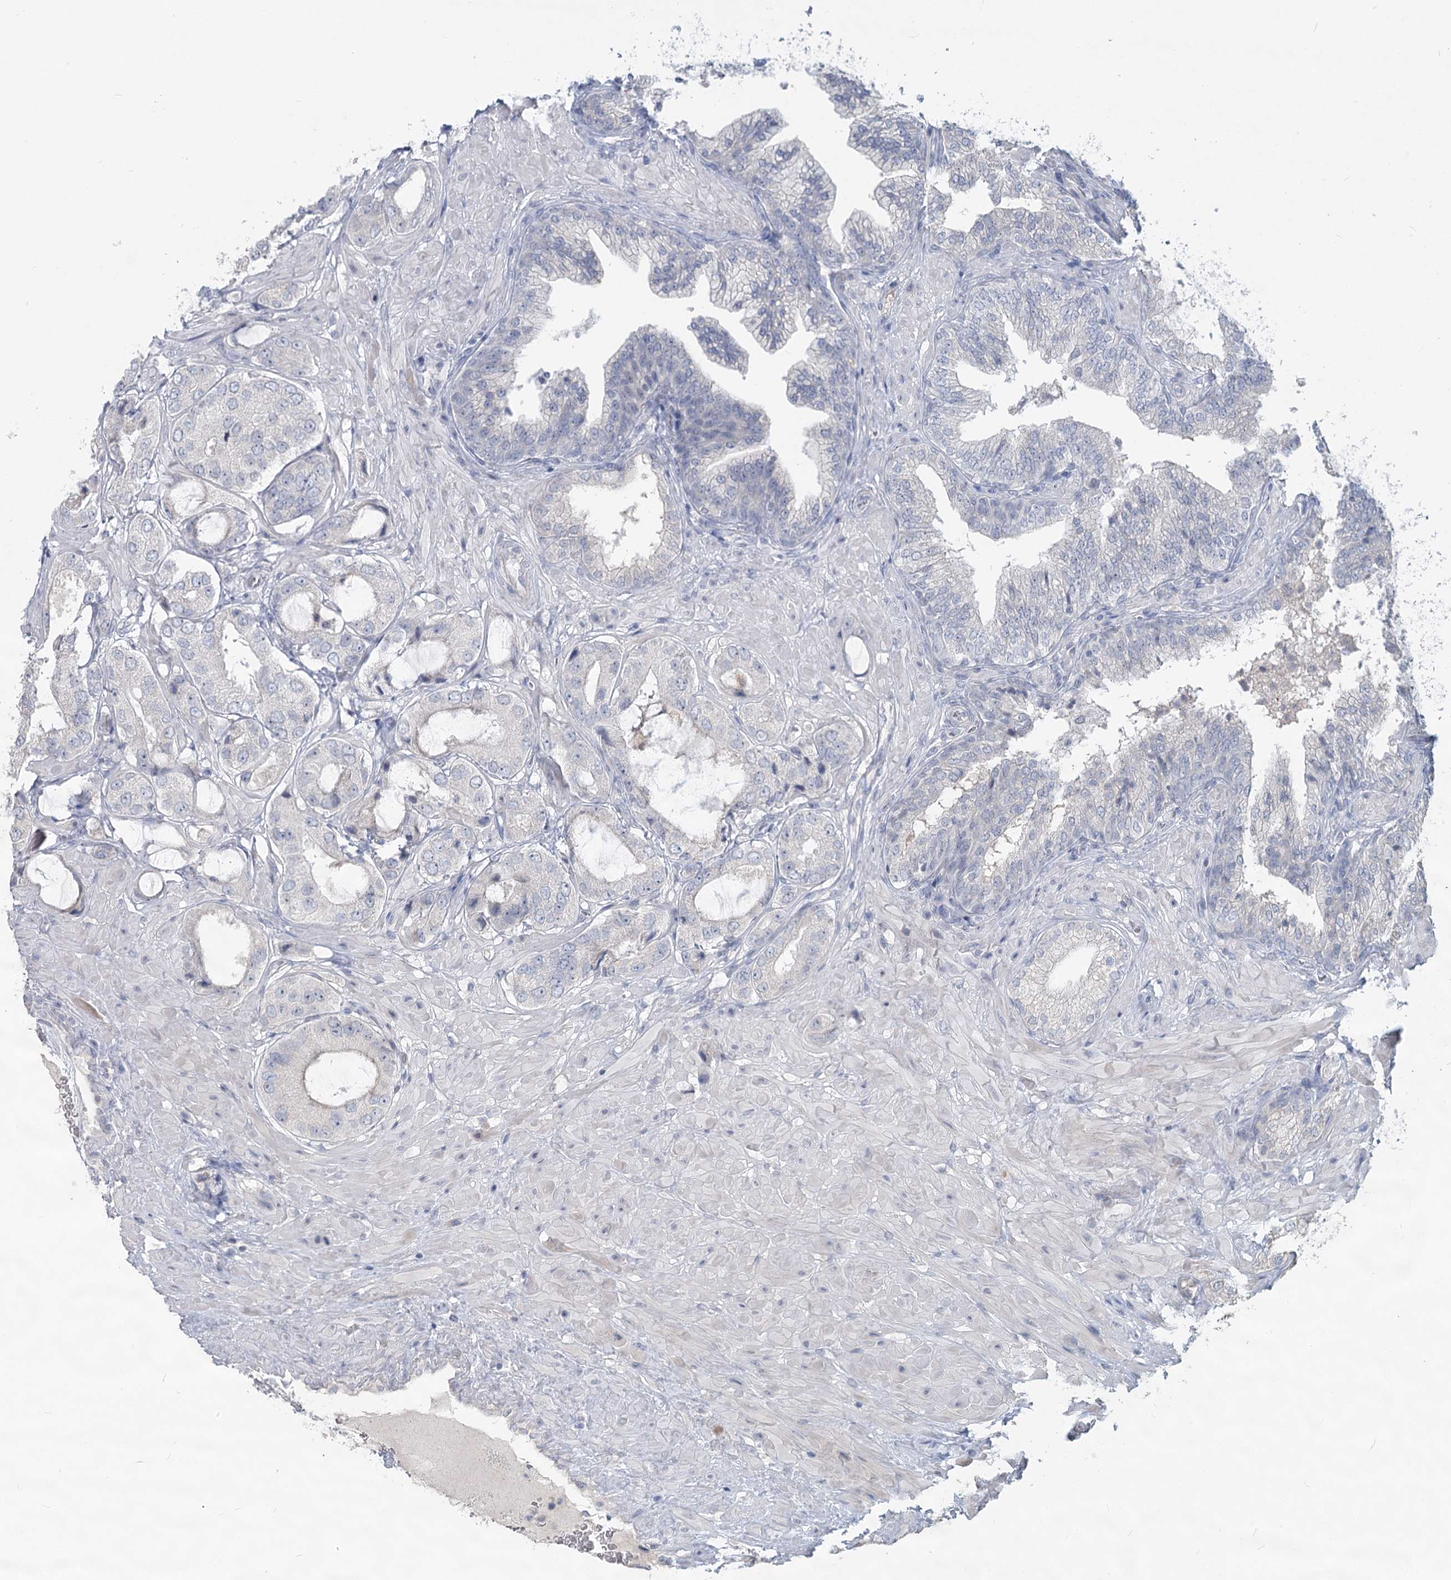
{"staining": {"intensity": "negative", "quantity": "none", "location": "none"}, "tissue": "prostate cancer", "cell_type": "Tumor cells", "image_type": "cancer", "snomed": [{"axis": "morphology", "description": "Adenocarcinoma, High grade"}, {"axis": "topography", "description": "Prostate"}], "caption": "An IHC photomicrograph of prostate cancer (adenocarcinoma (high-grade)) is shown. There is no staining in tumor cells of prostate cancer (adenocarcinoma (high-grade)).", "gene": "SLC9A3", "patient": {"sex": "male", "age": 59}}